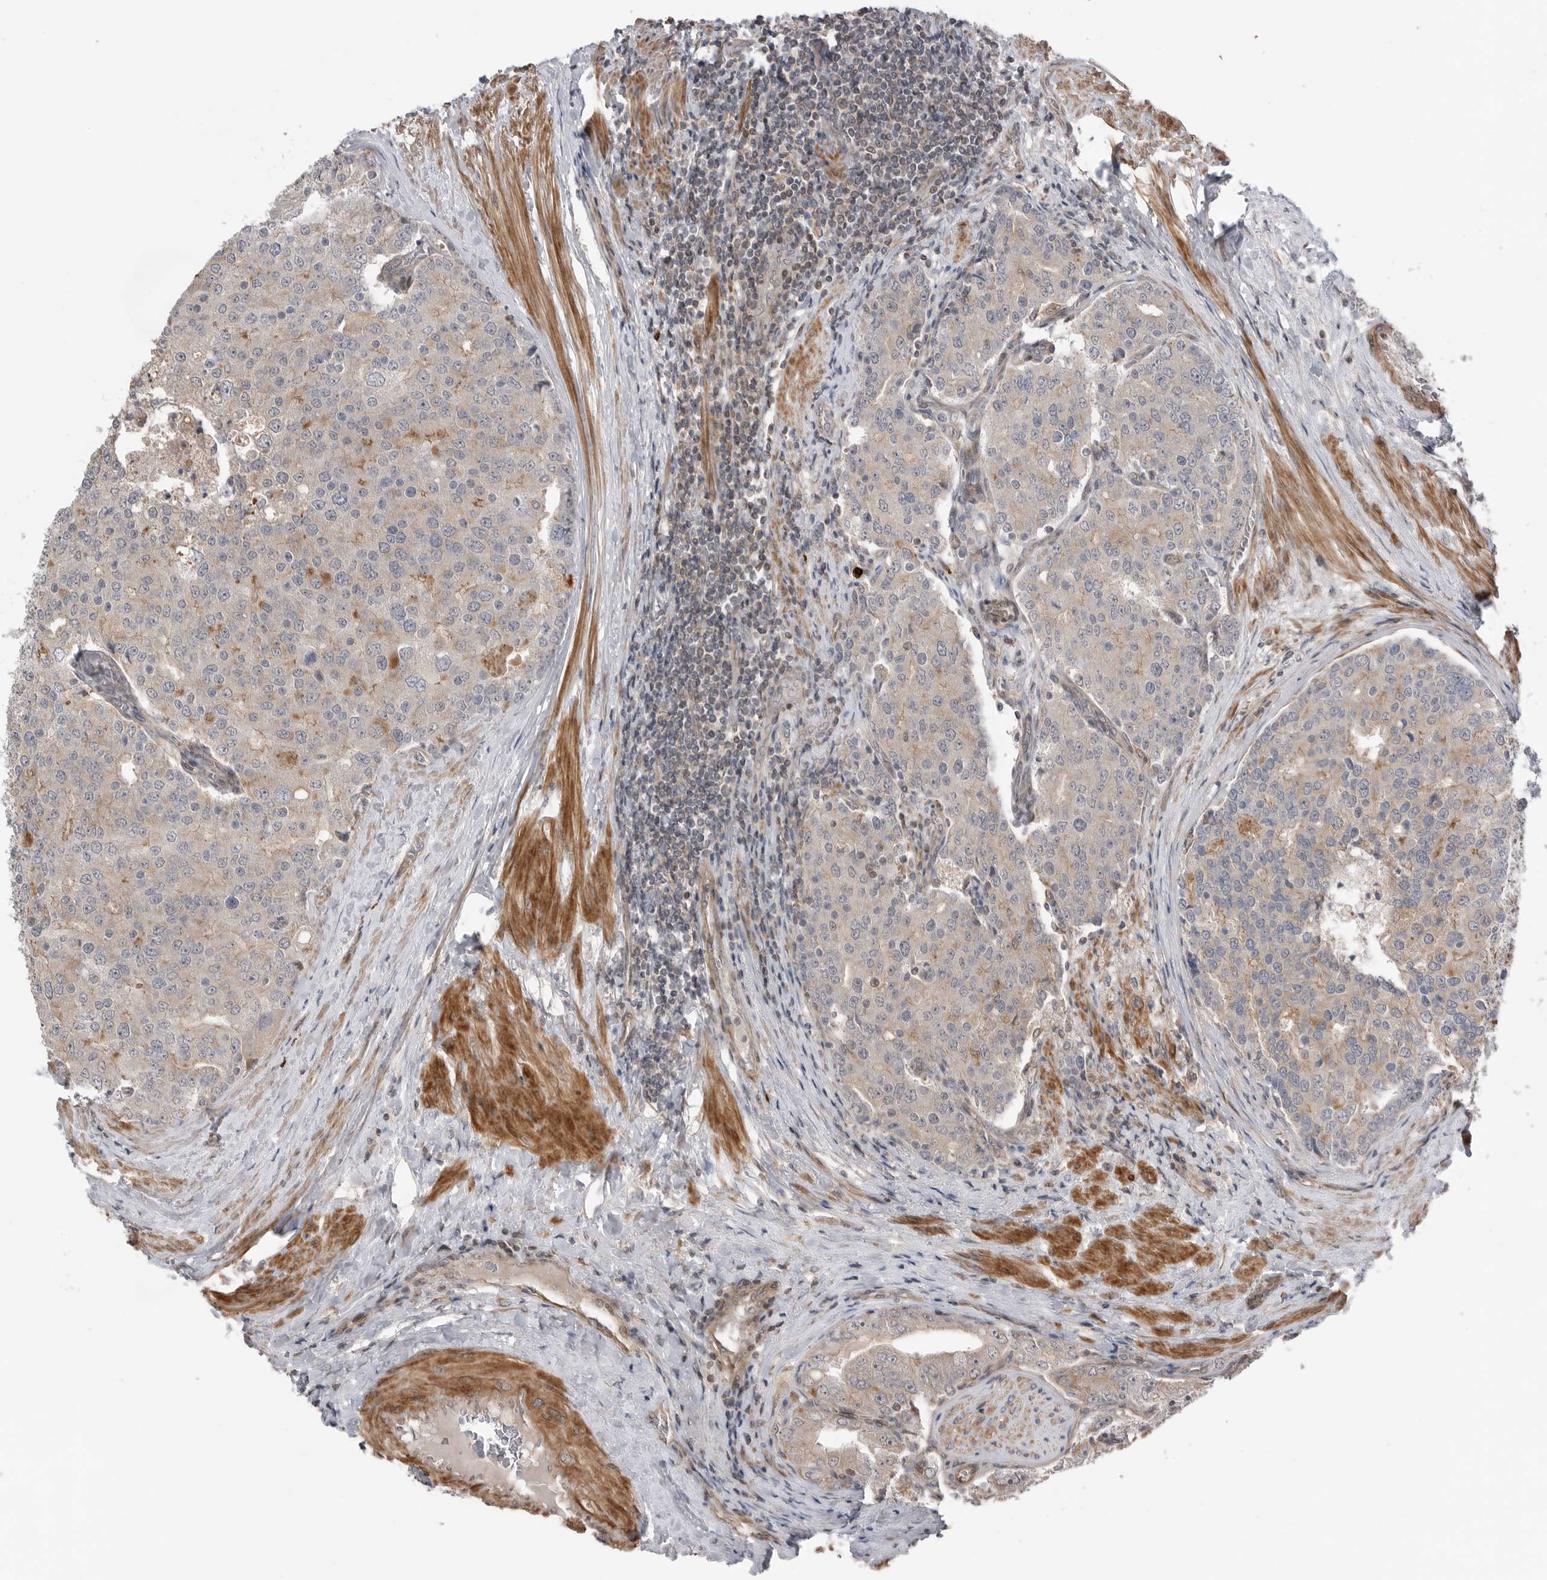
{"staining": {"intensity": "weak", "quantity": "<25%", "location": "cytoplasmic/membranous"}, "tissue": "prostate cancer", "cell_type": "Tumor cells", "image_type": "cancer", "snomed": [{"axis": "morphology", "description": "Adenocarcinoma, High grade"}, {"axis": "topography", "description": "Prostate"}], "caption": "High magnification brightfield microscopy of prostate cancer stained with DAB (3,3'-diaminobenzidine) (brown) and counterstained with hematoxylin (blue): tumor cells show no significant expression. The staining is performed using DAB (3,3'-diaminobenzidine) brown chromogen with nuclei counter-stained in using hematoxylin.", "gene": "PEAK1", "patient": {"sex": "male", "age": 50}}